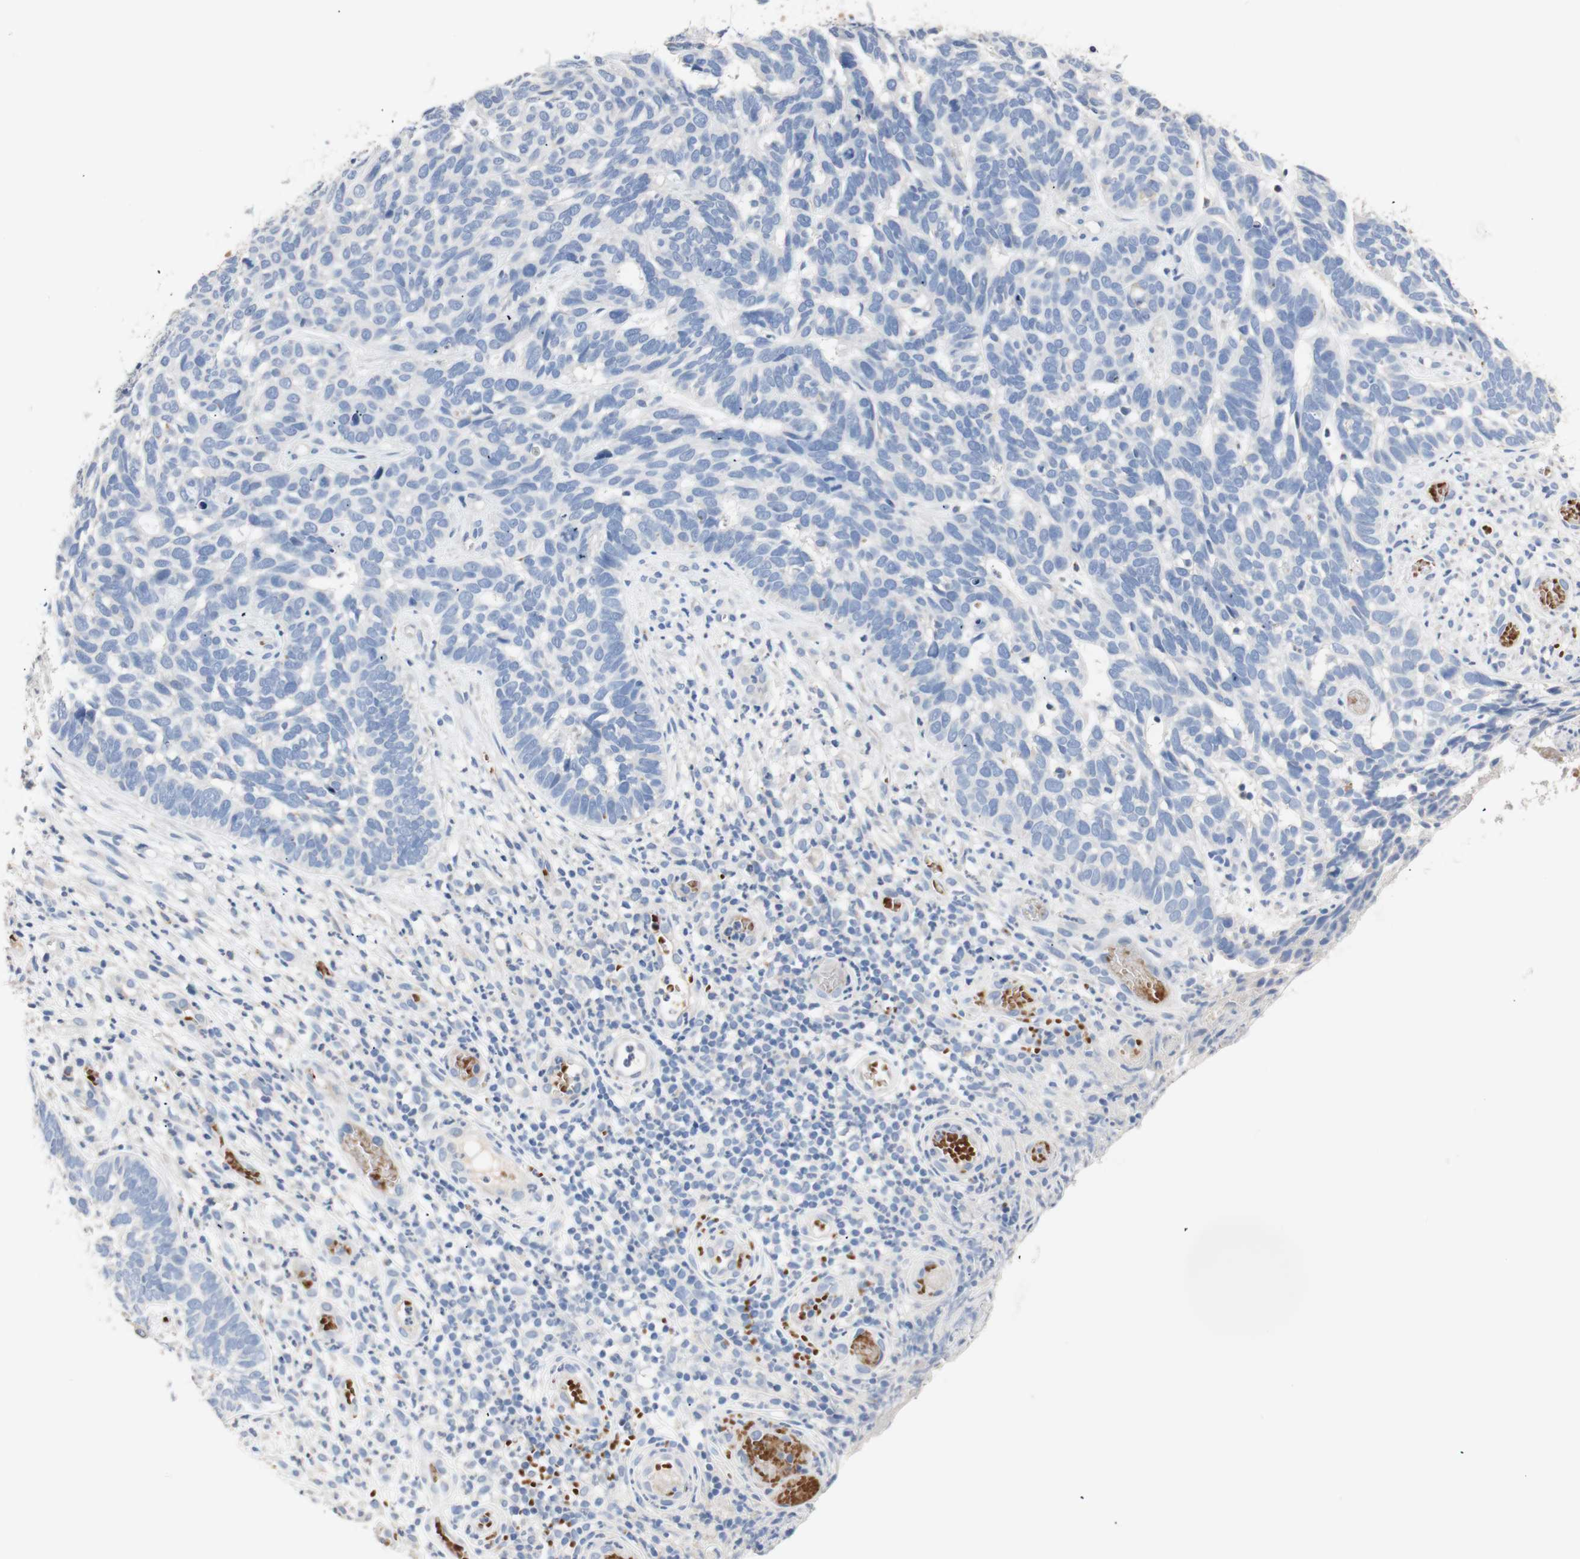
{"staining": {"intensity": "negative", "quantity": "none", "location": "none"}, "tissue": "skin cancer", "cell_type": "Tumor cells", "image_type": "cancer", "snomed": [{"axis": "morphology", "description": "Basal cell carcinoma"}, {"axis": "topography", "description": "Skin"}], "caption": "Tumor cells show no significant expression in skin basal cell carcinoma.", "gene": "CDON", "patient": {"sex": "male", "age": 87}}